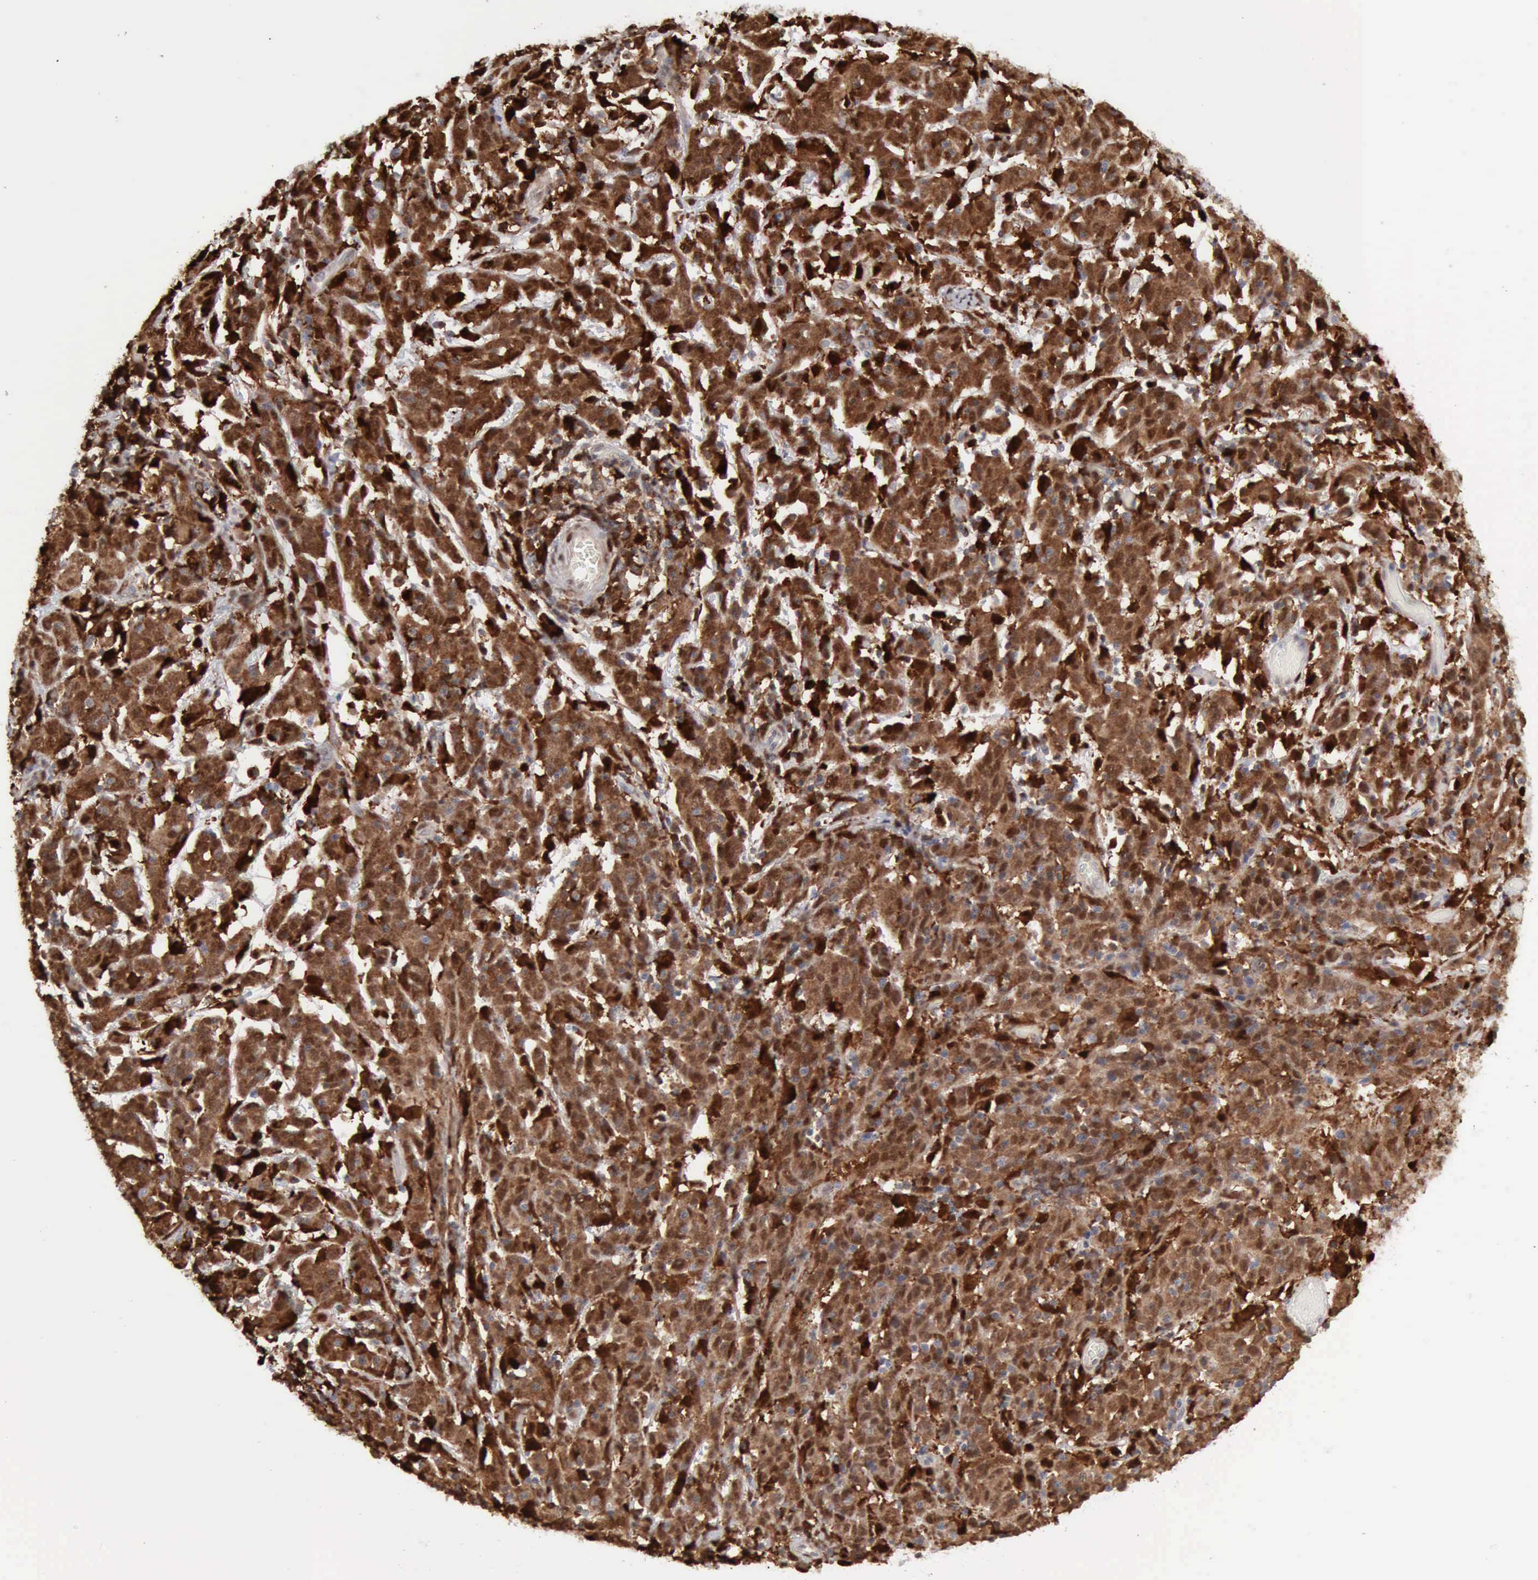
{"staining": {"intensity": "strong", "quantity": ">75%", "location": "cytoplasmic/membranous"}, "tissue": "cervical cancer", "cell_type": "Tumor cells", "image_type": "cancer", "snomed": [{"axis": "morphology", "description": "Normal tissue, NOS"}, {"axis": "morphology", "description": "Squamous cell carcinoma, NOS"}, {"axis": "topography", "description": "Cervix"}], "caption": "Protein staining demonstrates strong cytoplasmic/membranous staining in approximately >75% of tumor cells in cervical cancer.", "gene": "STAT1", "patient": {"sex": "female", "age": 67}}